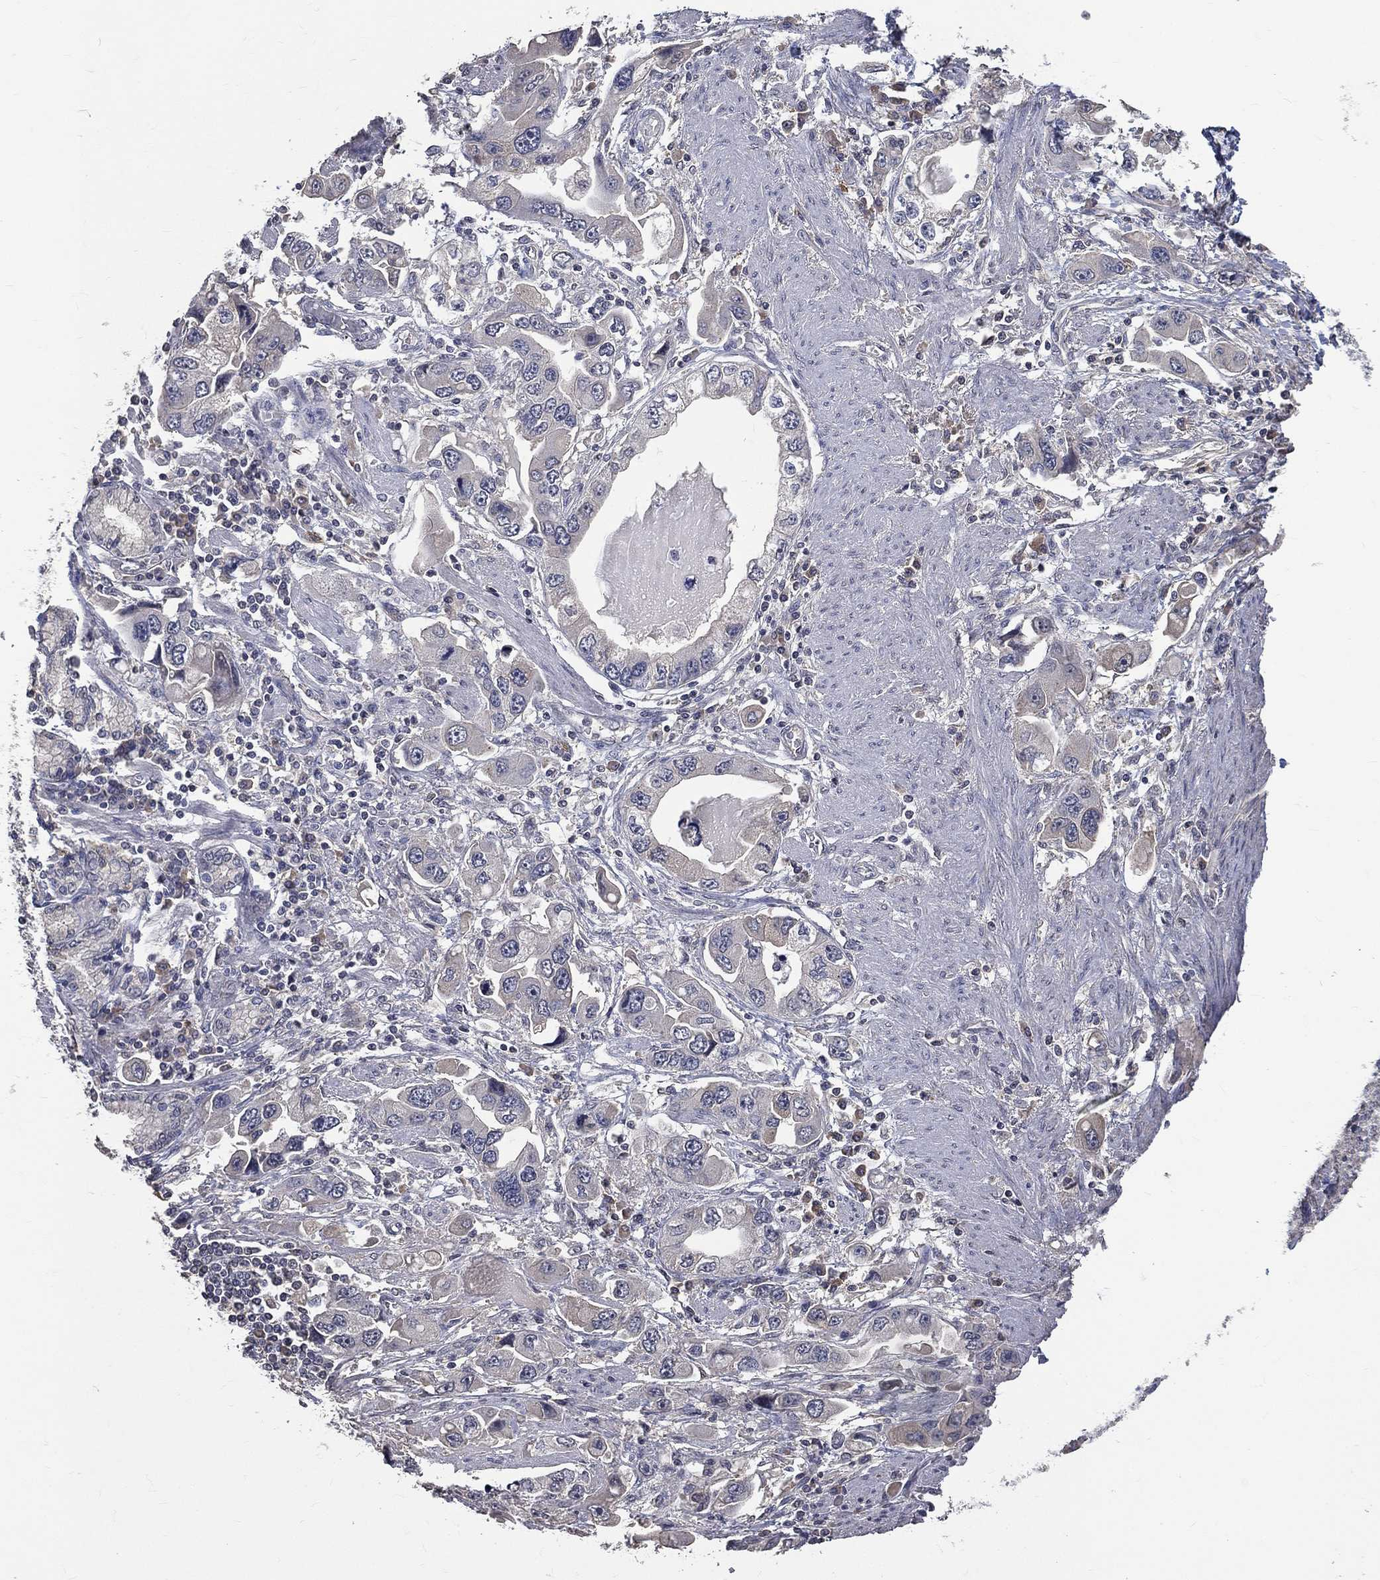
{"staining": {"intensity": "negative", "quantity": "none", "location": "none"}, "tissue": "stomach cancer", "cell_type": "Tumor cells", "image_type": "cancer", "snomed": [{"axis": "morphology", "description": "Adenocarcinoma, NOS"}, {"axis": "topography", "description": "Stomach, lower"}], "caption": "DAB immunohistochemical staining of human stomach cancer shows no significant staining in tumor cells.", "gene": "SNAP25", "patient": {"sex": "female", "age": 93}}